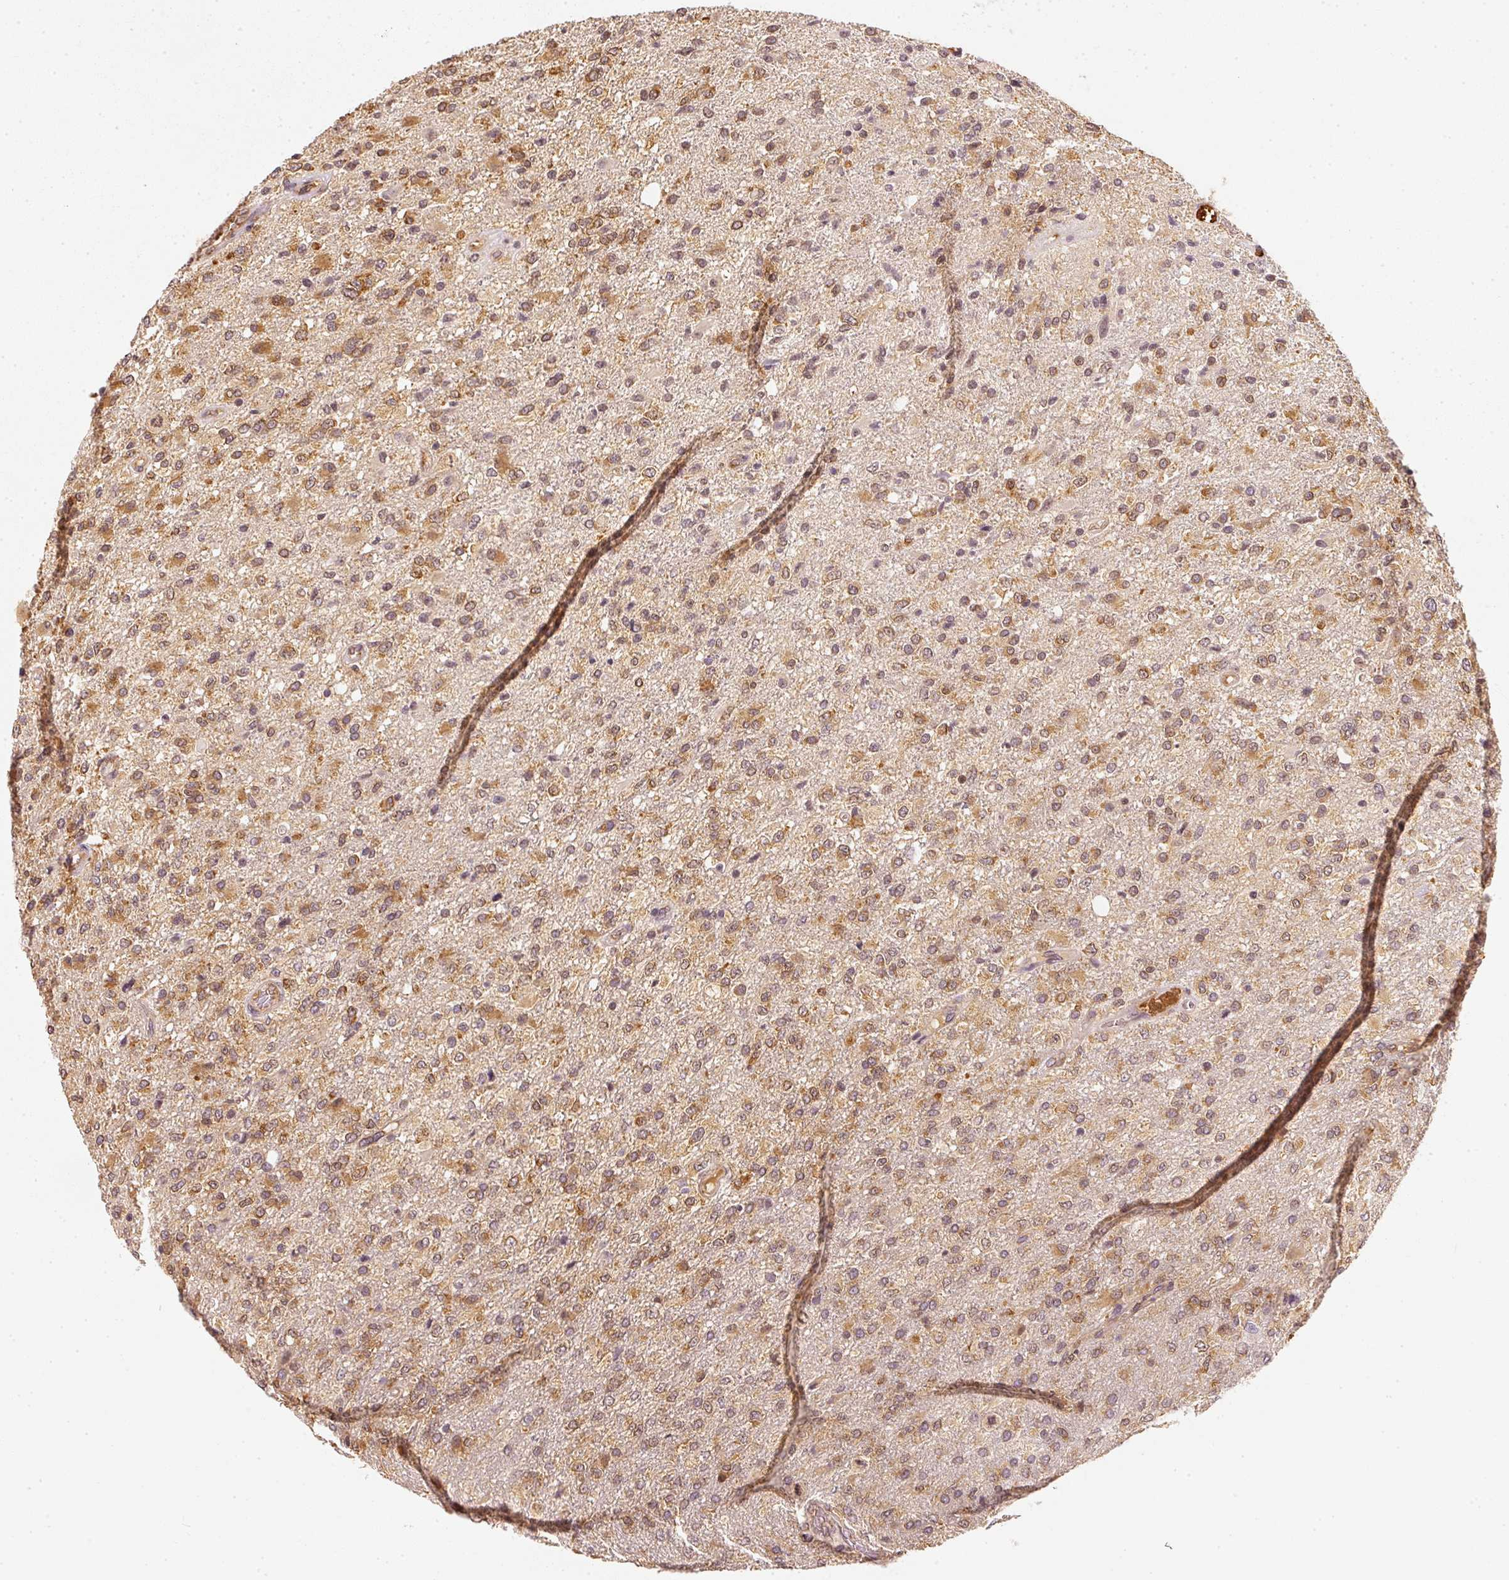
{"staining": {"intensity": "moderate", "quantity": "25%-75%", "location": "cytoplasmic/membranous"}, "tissue": "glioma", "cell_type": "Tumor cells", "image_type": "cancer", "snomed": [{"axis": "morphology", "description": "Glioma, malignant, High grade"}, {"axis": "topography", "description": "Brain"}], "caption": "The immunohistochemical stain labels moderate cytoplasmic/membranous positivity in tumor cells of glioma tissue.", "gene": "EEF1A2", "patient": {"sex": "female", "age": 74}}